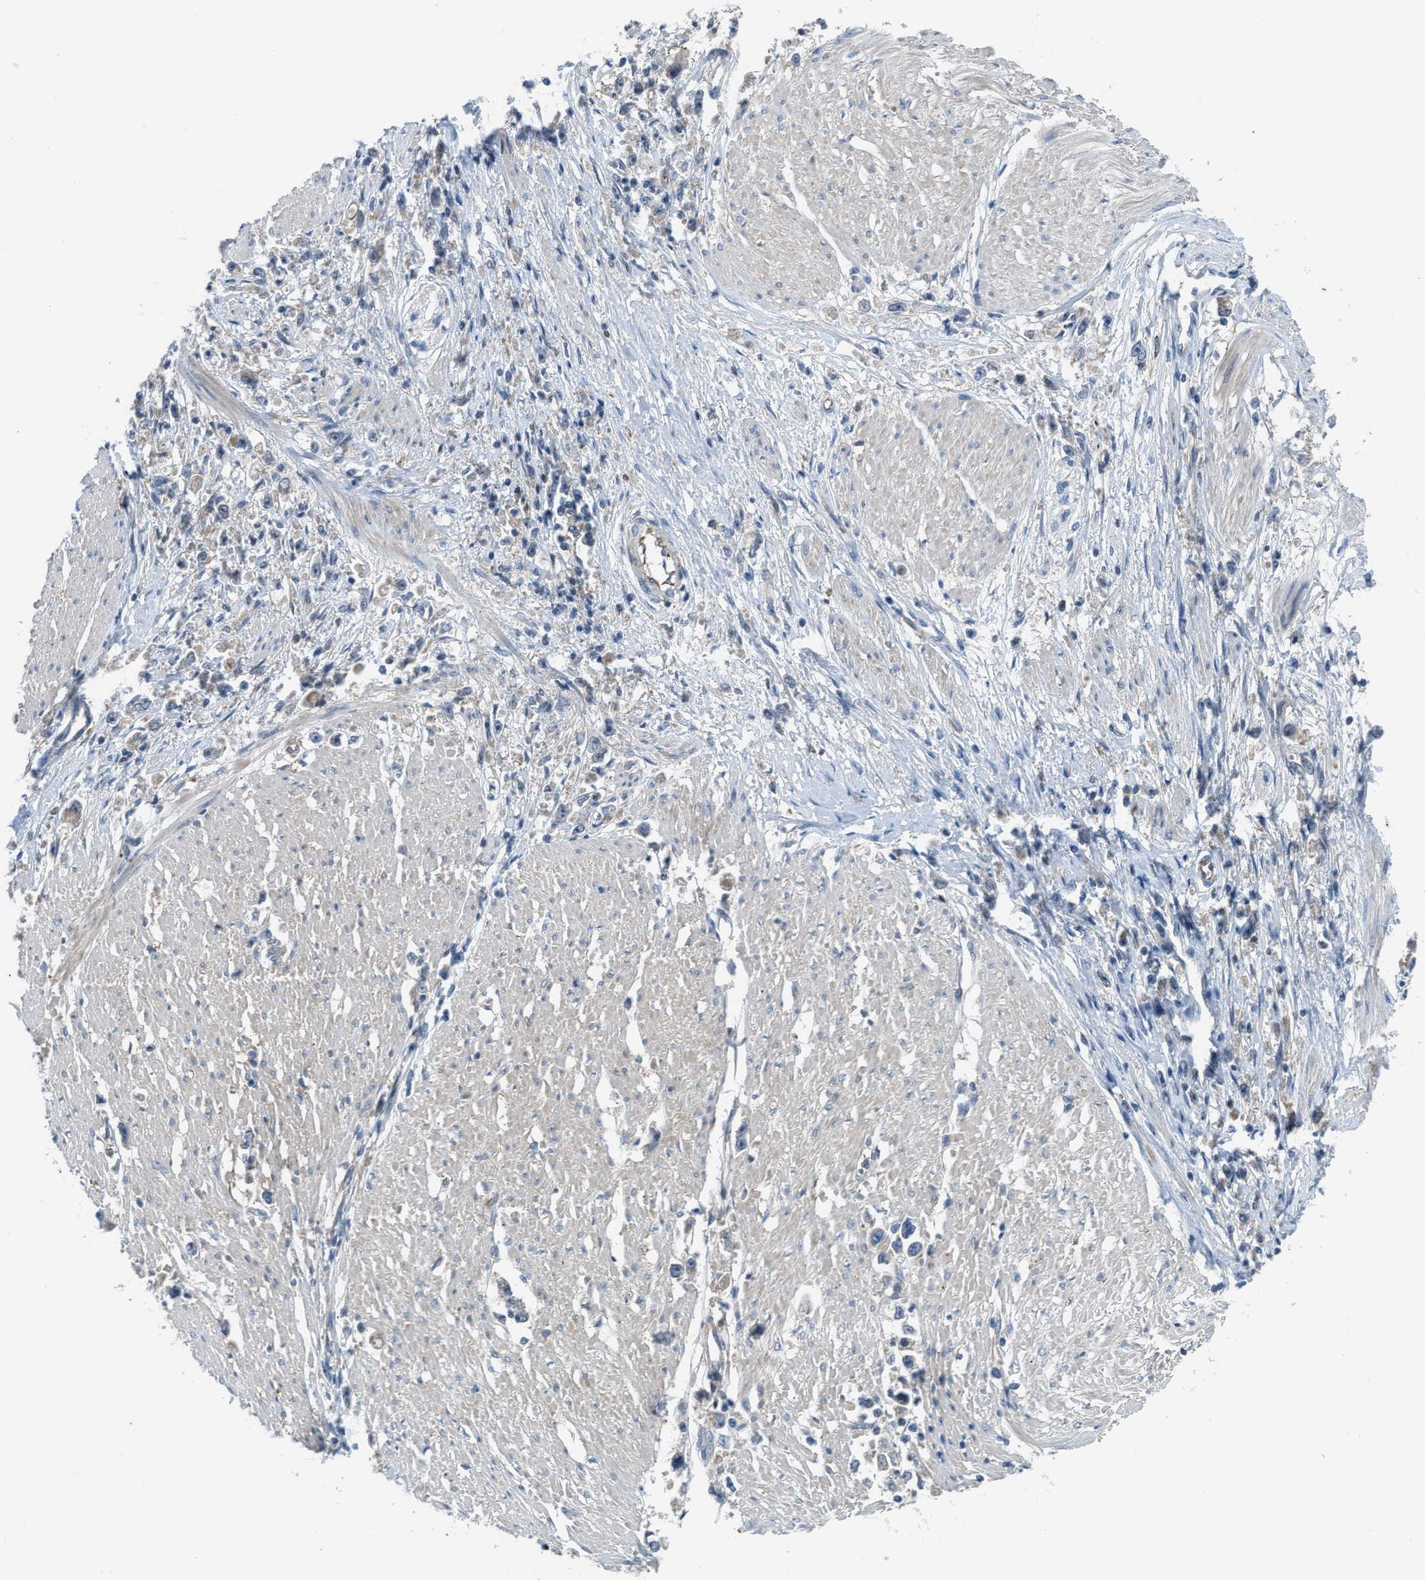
{"staining": {"intensity": "negative", "quantity": "none", "location": "none"}, "tissue": "stomach cancer", "cell_type": "Tumor cells", "image_type": "cancer", "snomed": [{"axis": "morphology", "description": "Adenocarcinoma, NOS"}, {"axis": "topography", "description": "Stomach"}], "caption": "Tumor cells show no significant positivity in stomach cancer (adenocarcinoma).", "gene": "BAZ2B", "patient": {"sex": "female", "age": 59}}